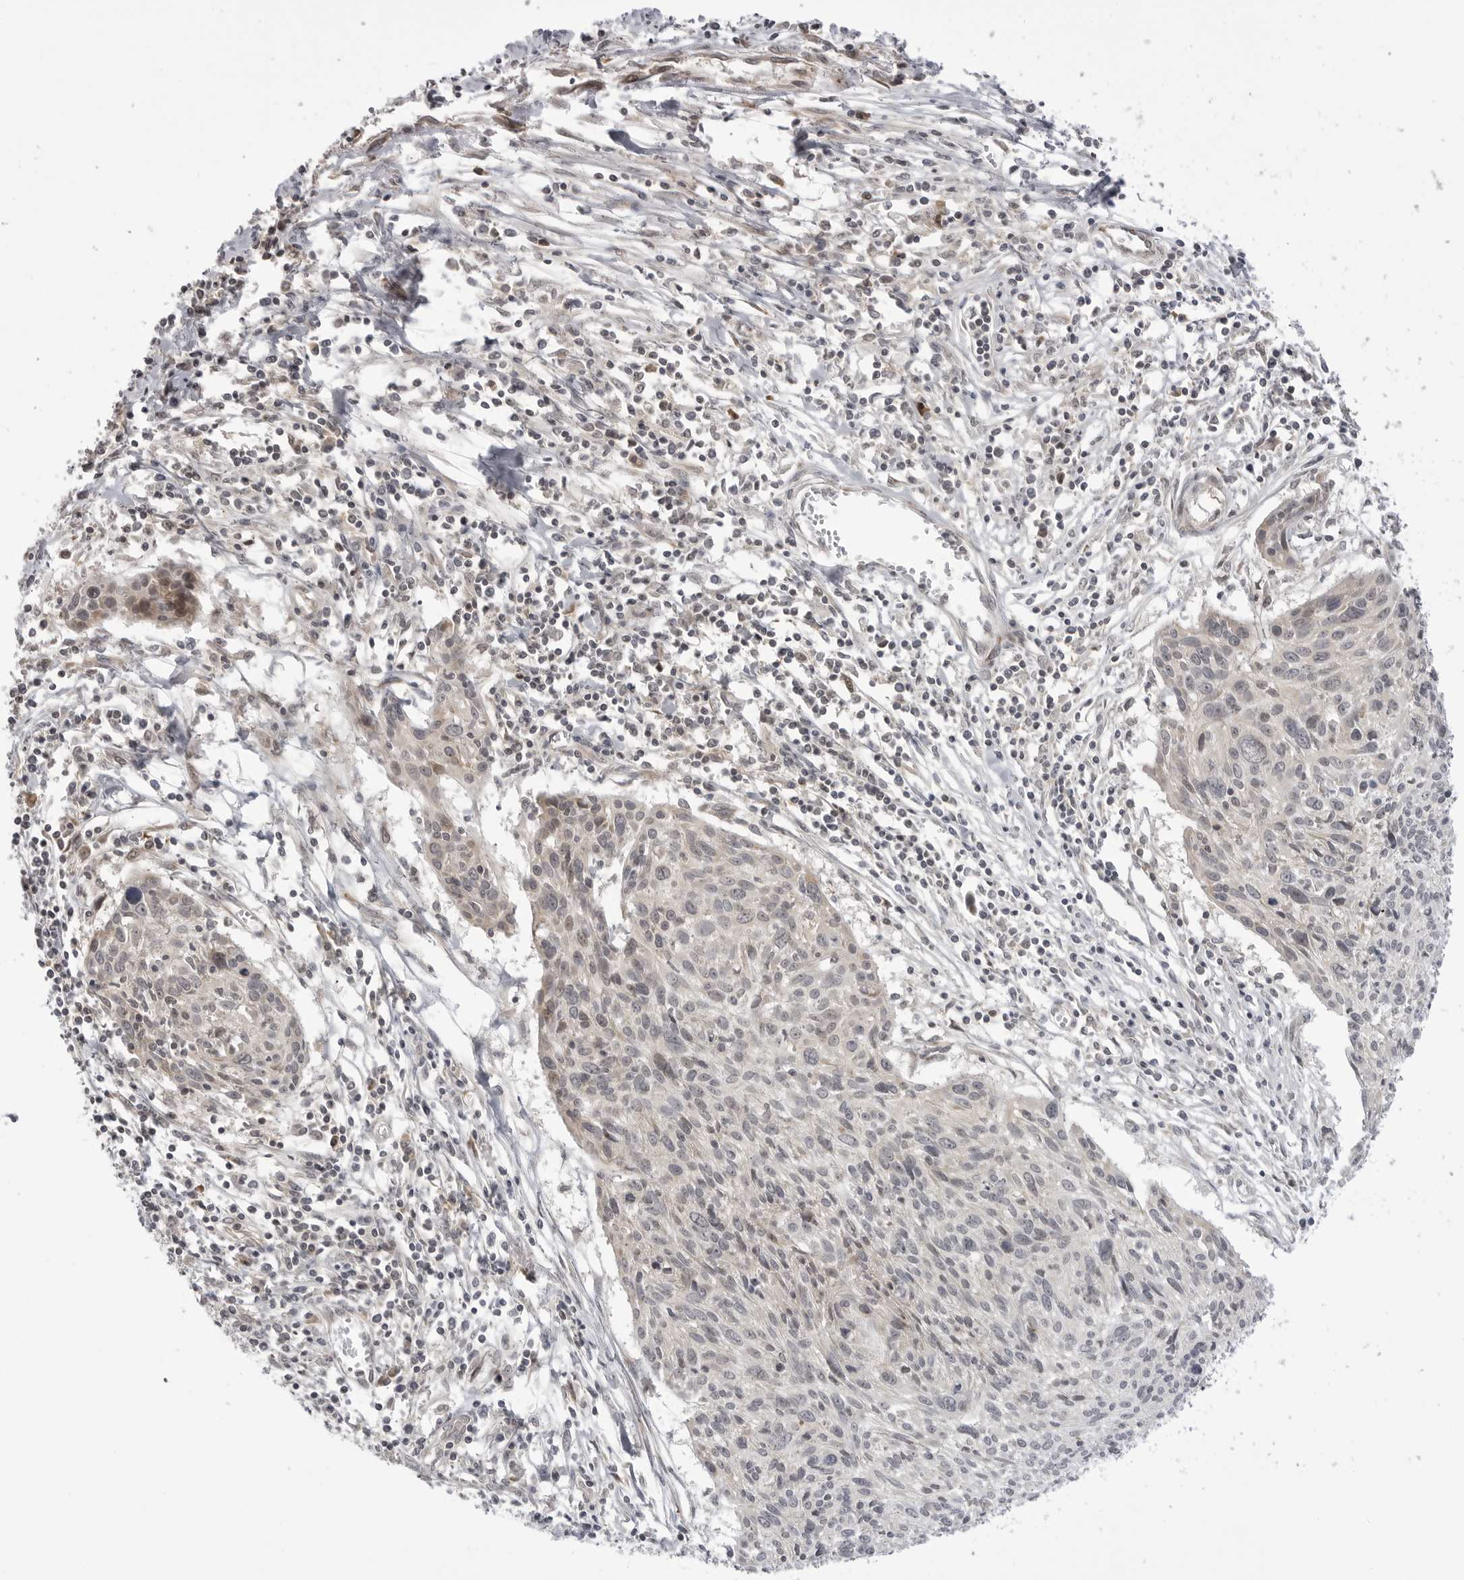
{"staining": {"intensity": "negative", "quantity": "none", "location": "none"}, "tissue": "cervical cancer", "cell_type": "Tumor cells", "image_type": "cancer", "snomed": [{"axis": "morphology", "description": "Squamous cell carcinoma, NOS"}, {"axis": "topography", "description": "Cervix"}], "caption": "Histopathology image shows no significant protein expression in tumor cells of cervical cancer (squamous cell carcinoma). The staining was performed using DAB to visualize the protein expression in brown, while the nuclei were stained in blue with hematoxylin (Magnification: 20x).", "gene": "PTK2B", "patient": {"sex": "female", "age": 51}}